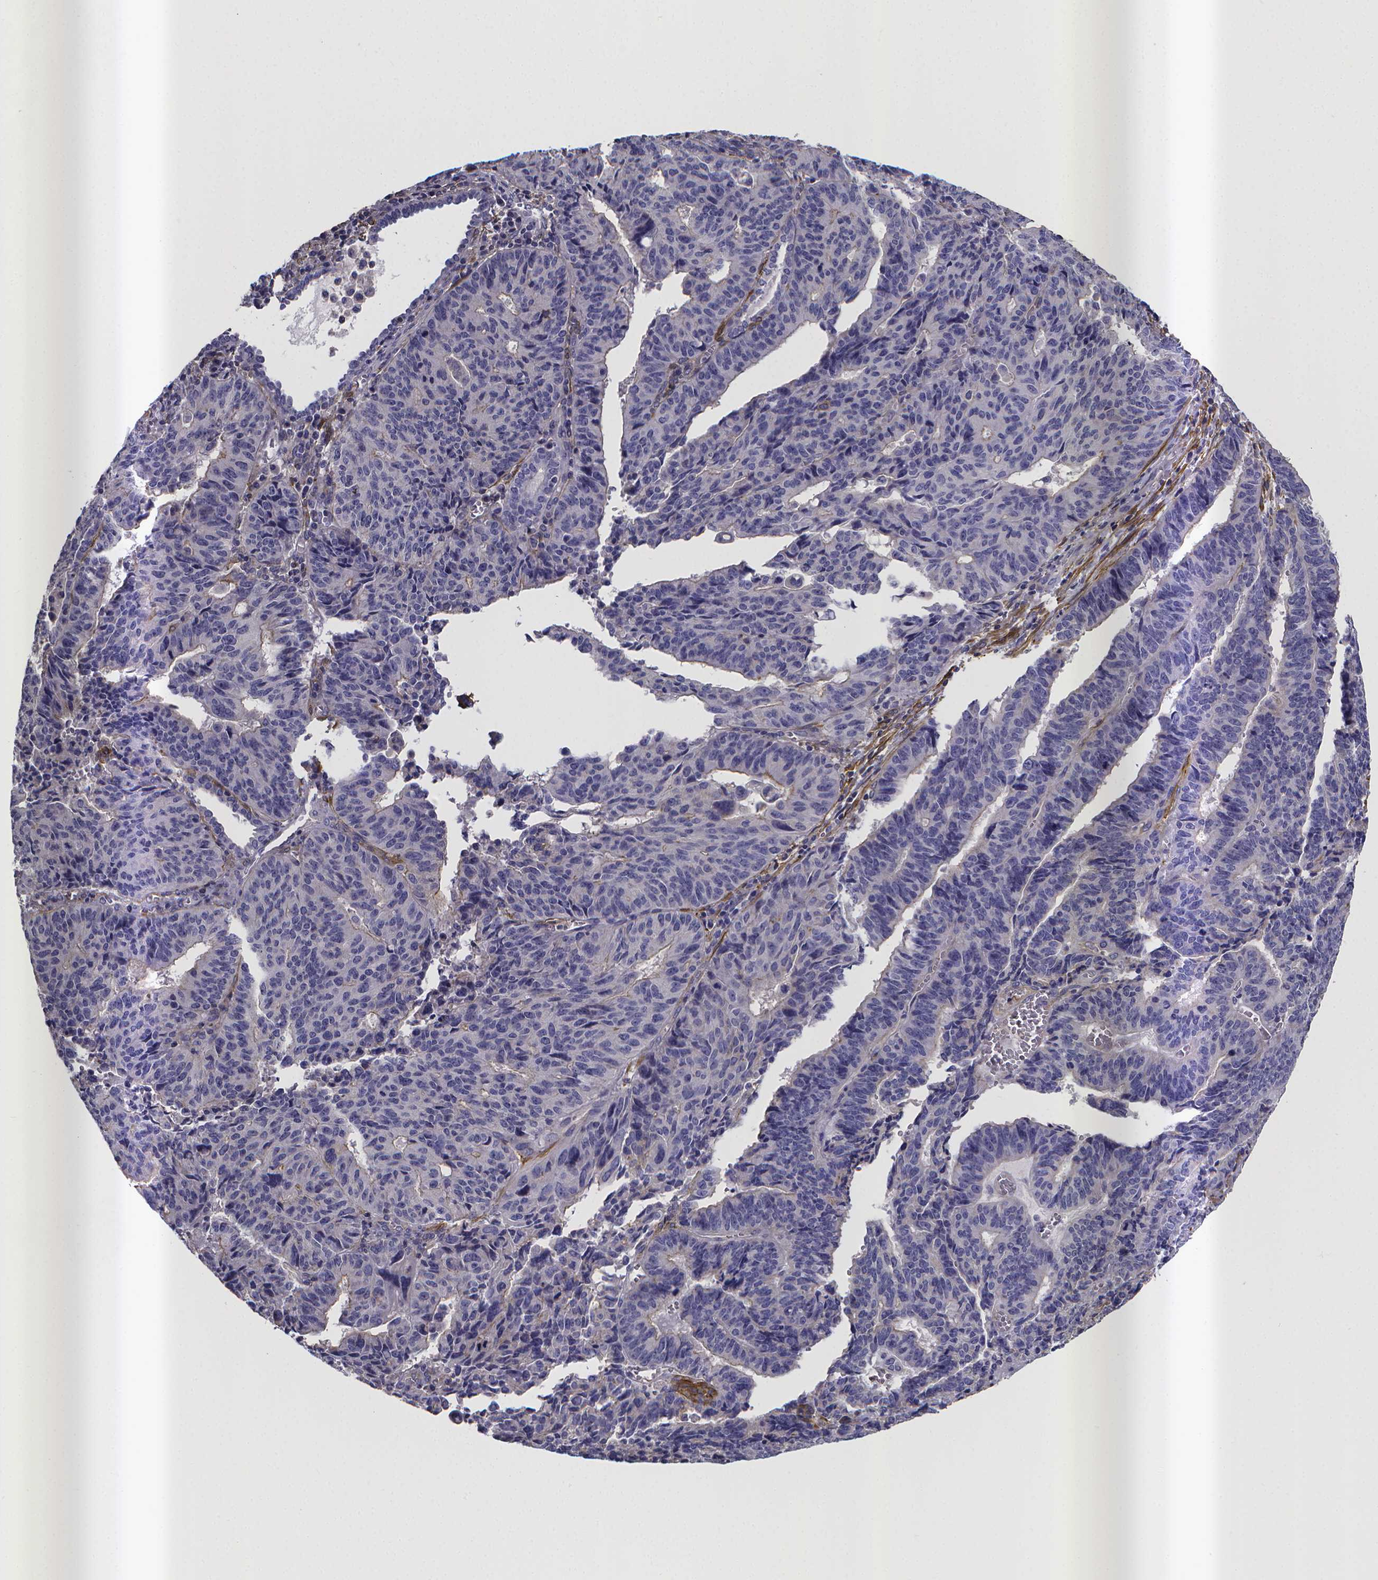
{"staining": {"intensity": "negative", "quantity": "none", "location": "none"}, "tissue": "endometrial cancer", "cell_type": "Tumor cells", "image_type": "cancer", "snomed": [{"axis": "morphology", "description": "Adenocarcinoma, NOS"}, {"axis": "topography", "description": "Endometrium"}], "caption": "Immunohistochemical staining of adenocarcinoma (endometrial) demonstrates no significant expression in tumor cells.", "gene": "RERG", "patient": {"sex": "female", "age": 65}}